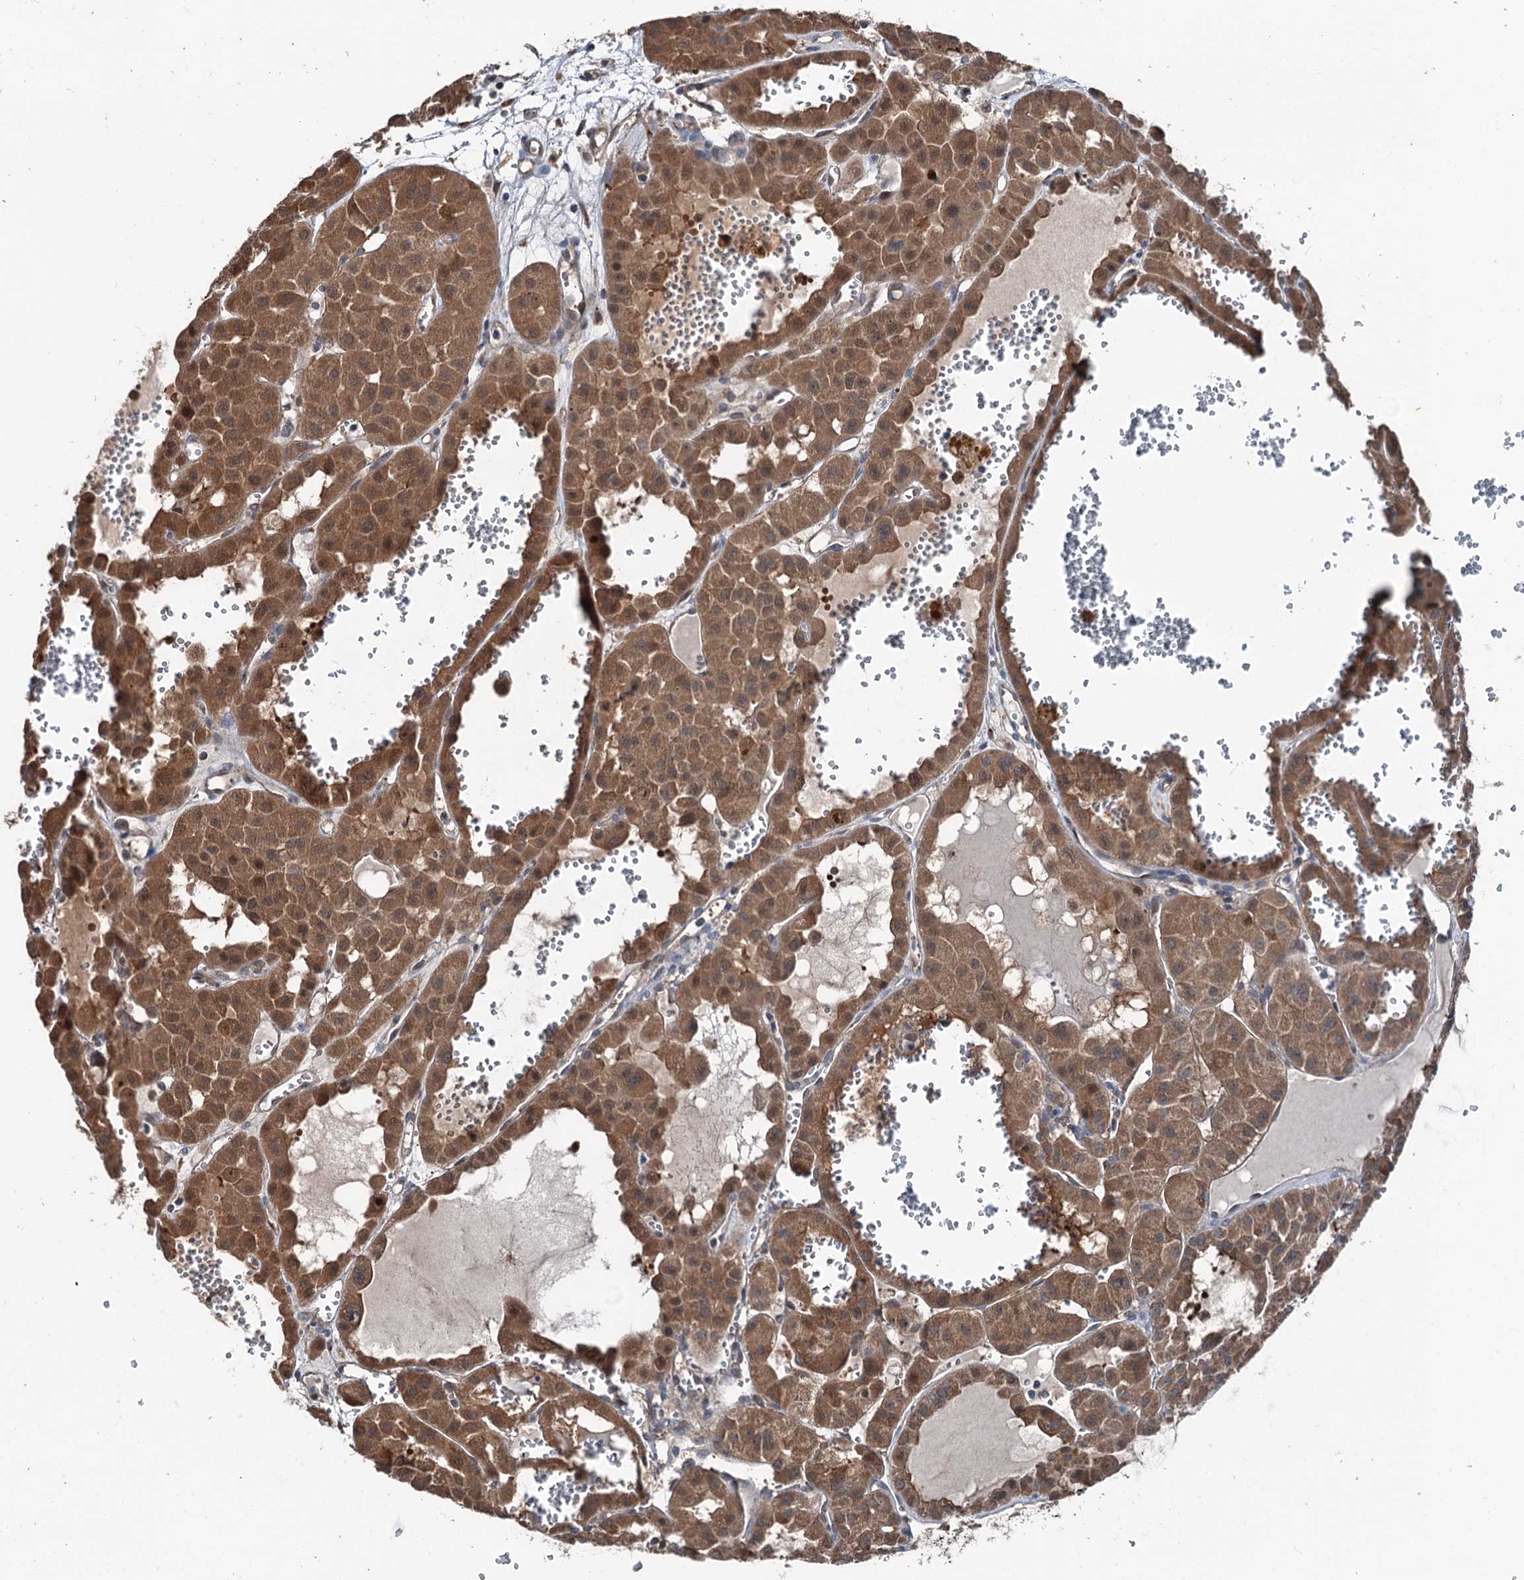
{"staining": {"intensity": "moderate", "quantity": ">75%", "location": "cytoplasmic/membranous"}, "tissue": "renal cancer", "cell_type": "Tumor cells", "image_type": "cancer", "snomed": [{"axis": "morphology", "description": "Carcinoma, NOS"}, {"axis": "topography", "description": "Kidney"}], "caption": "Renal cancer was stained to show a protein in brown. There is medium levels of moderate cytoplasmic/membranous positivity in approximately >75% of tumor cells.", "gene": "PSMD13", "patient": {"sex": "female", "age": 75}}